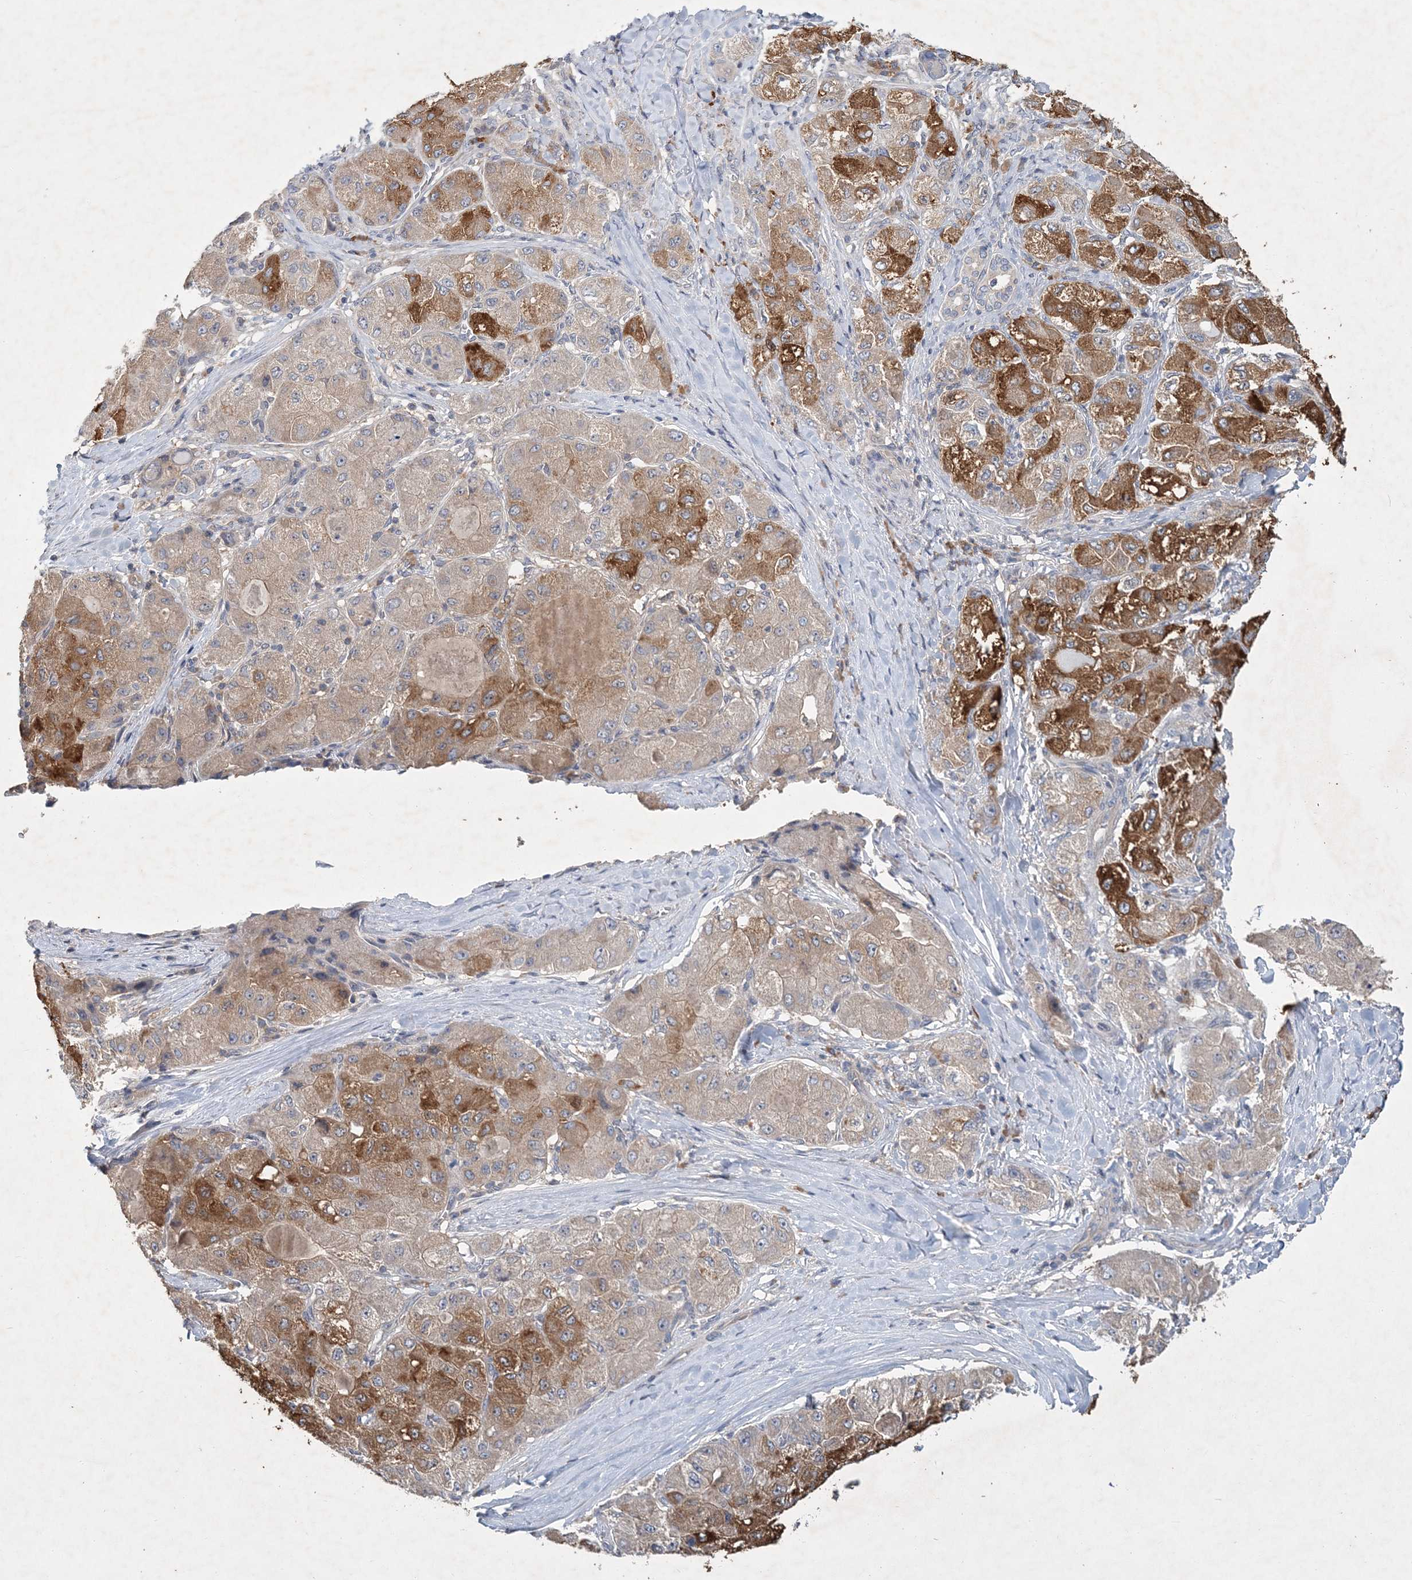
{"staining": {"intensity": "strong", "quantity": "25%-75%", "location": "cytoplasmic/membranous"}, "tissue": "liver cancer", "cell_type": "Tumor cells", "image_type": "cancer", "snomed": [{"axis": "morphology", "description": "Carcinoma, Hepatocellular, NOS"}, {"axis": "topography", "description": "Liver"}], "caption": "A high amount of strong cytoplasmic/membranous expression is appreciated in about 25%-75% of tumor cells in liver cancer (hepatocellular carcinoma) tissue.", "gene": "RNF25", "patient": {"sex": "male", "age": 80}}